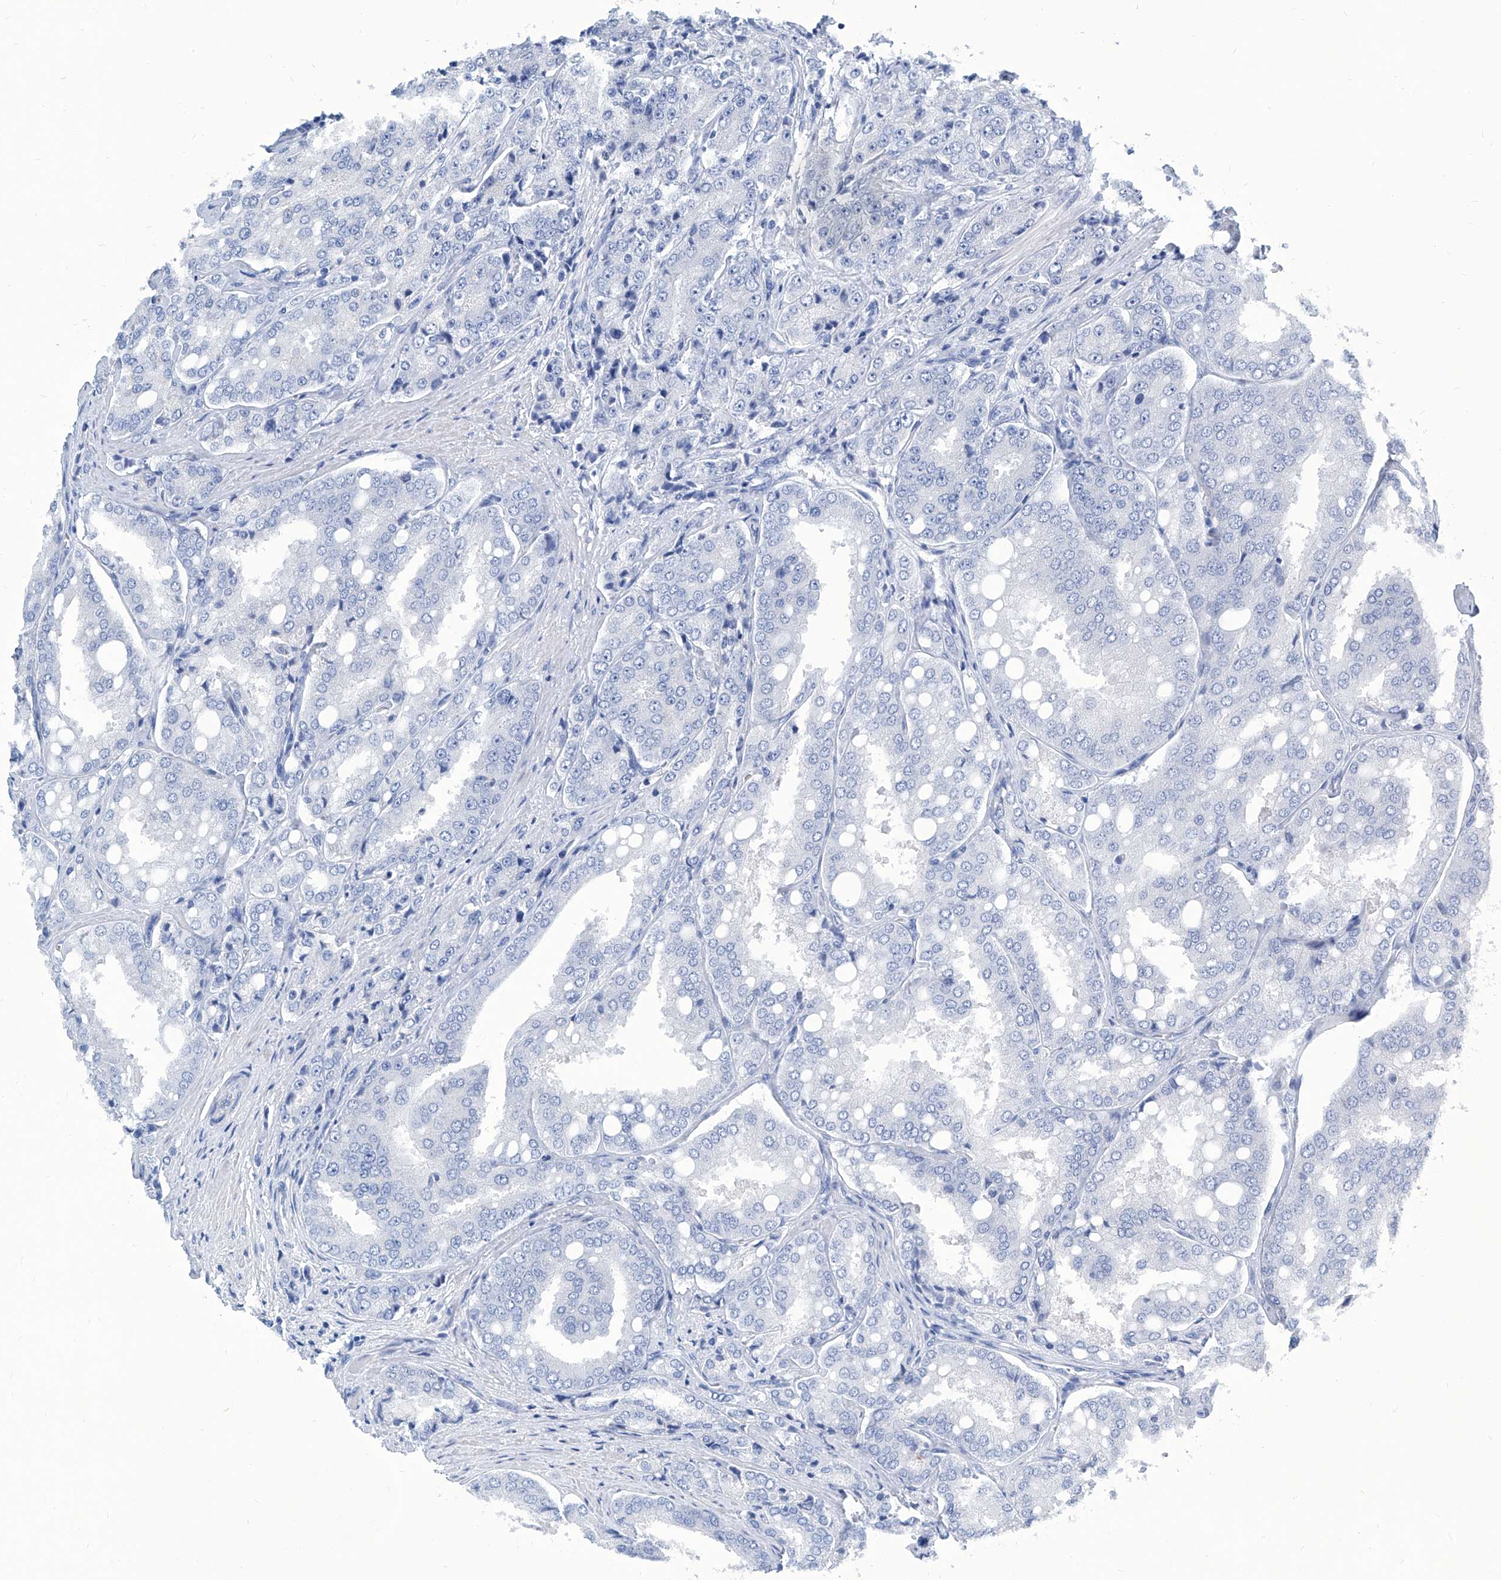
{"staining": {"intensity": "negative", "quantity": "none", "location": "none"}, "tissue": "prostate cancer", "cell_type": "Tumor cells", "image_type": "cancer", "snomed": [{"axis": "morphology", "description": "Adenocarcinoma, High grade"}, {"axis": "topography", "description": "Prostate"}], "caption": "The photomicrograph reveals no staining of tumor cells in prostate cancer (adenocarcinoma (high-grade)).", "gene": "ZNF519", "patient": {"sex": "male", "age": 50}}